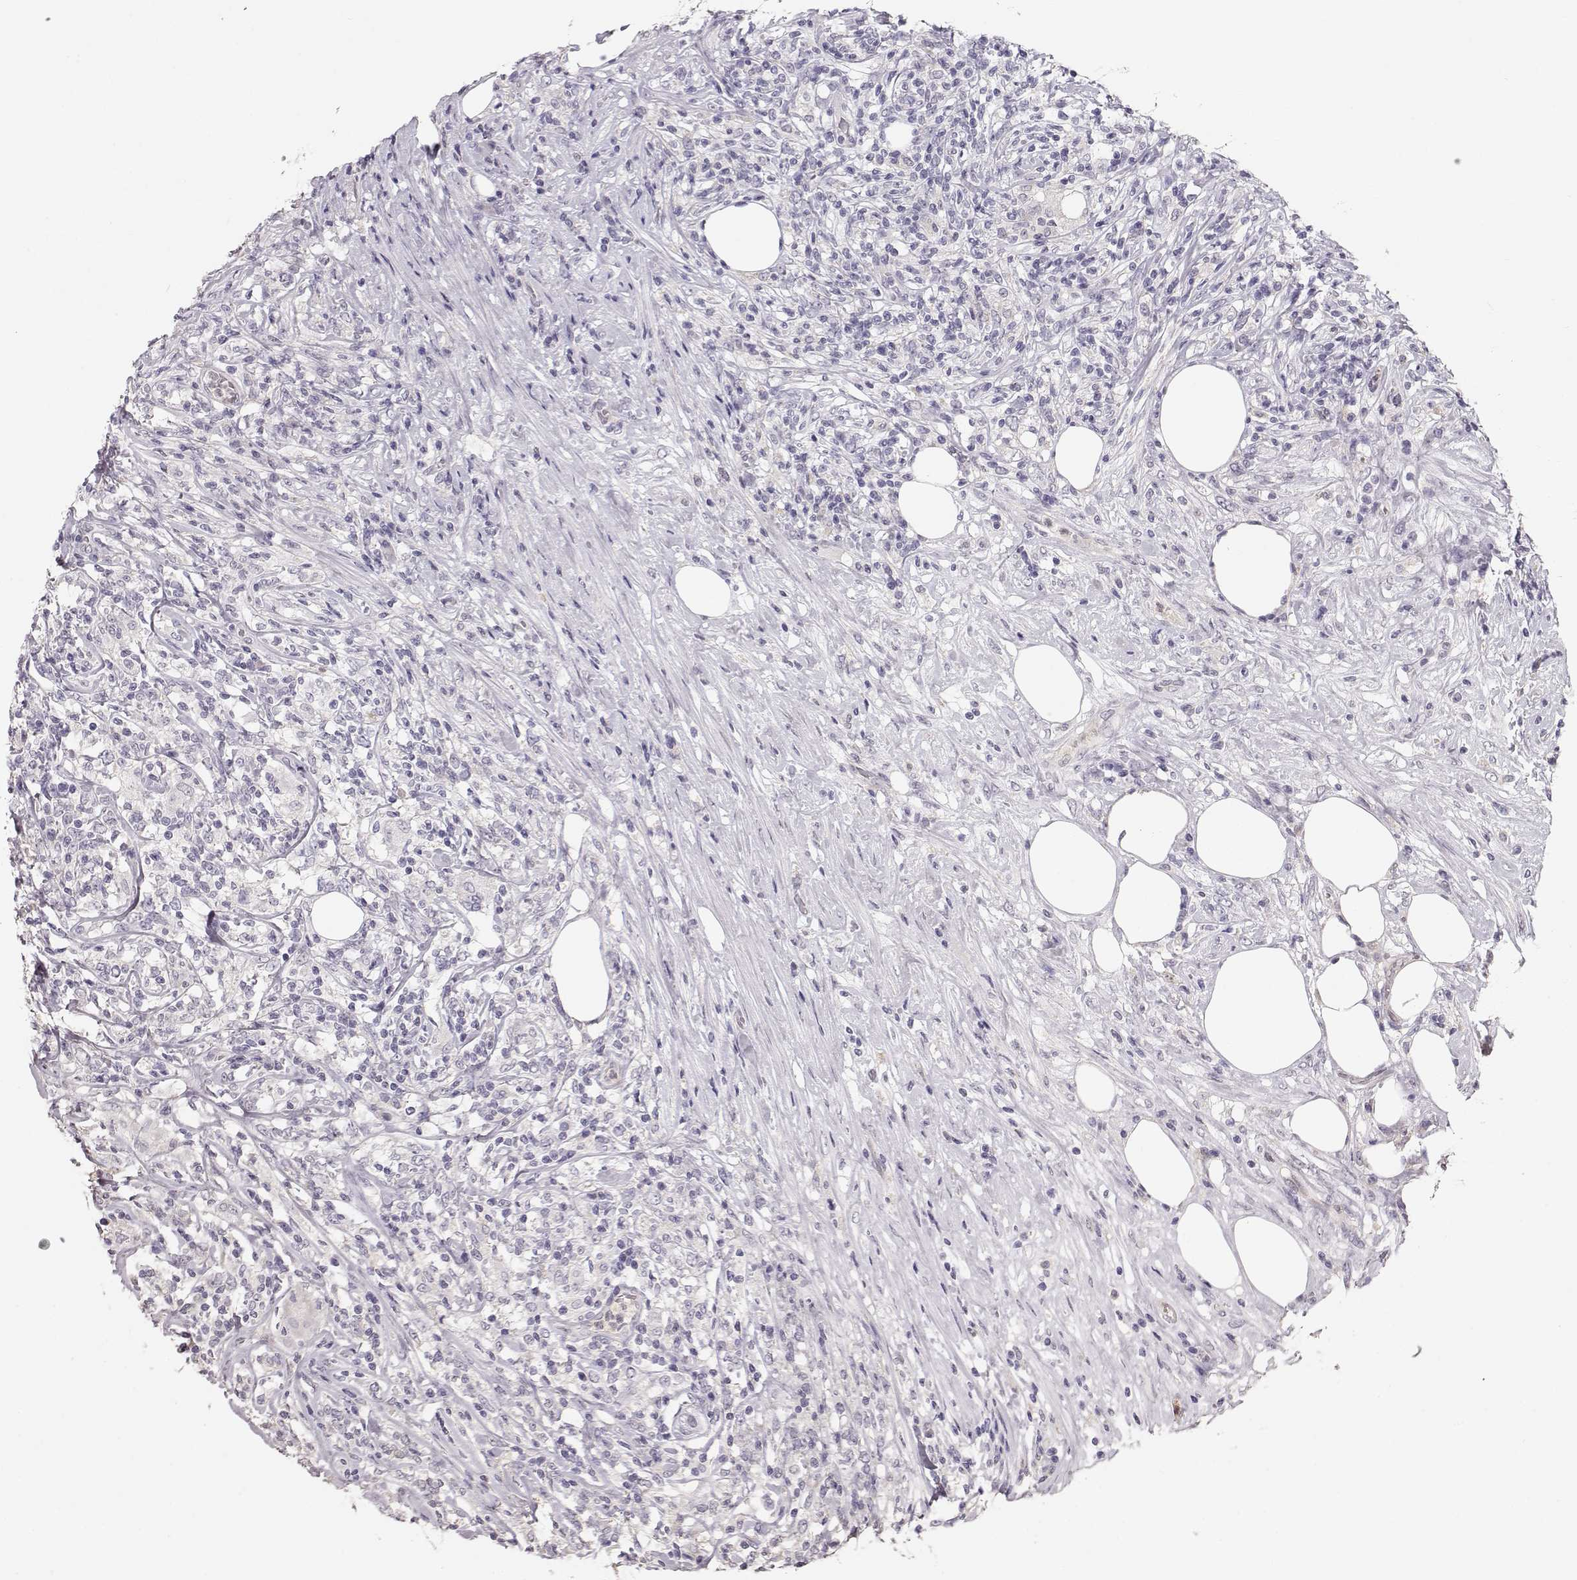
{"staining": {"intensity": "negative", "quantity": "none", "location": "none"}, "tissue": "lymphoma", "cell_type": "Tumor cells", "image_type": "cancer", "snomed": [{"axis": "morphology", "description": "Malignant lymphoma, non-Hodgkin's type, High grade"}, {"axis": "topography", "description": "Lymph node"}], "caption": "Immunohistochemistry (IHC) photomicrograph of malignant lymphoma, non-Hodgkin's type (high-grade) stained for a protein (brown), which displays no positivity in tumor cells.", "gene": "POU1F1", "patient": {"sex": "female", "age": 84}}